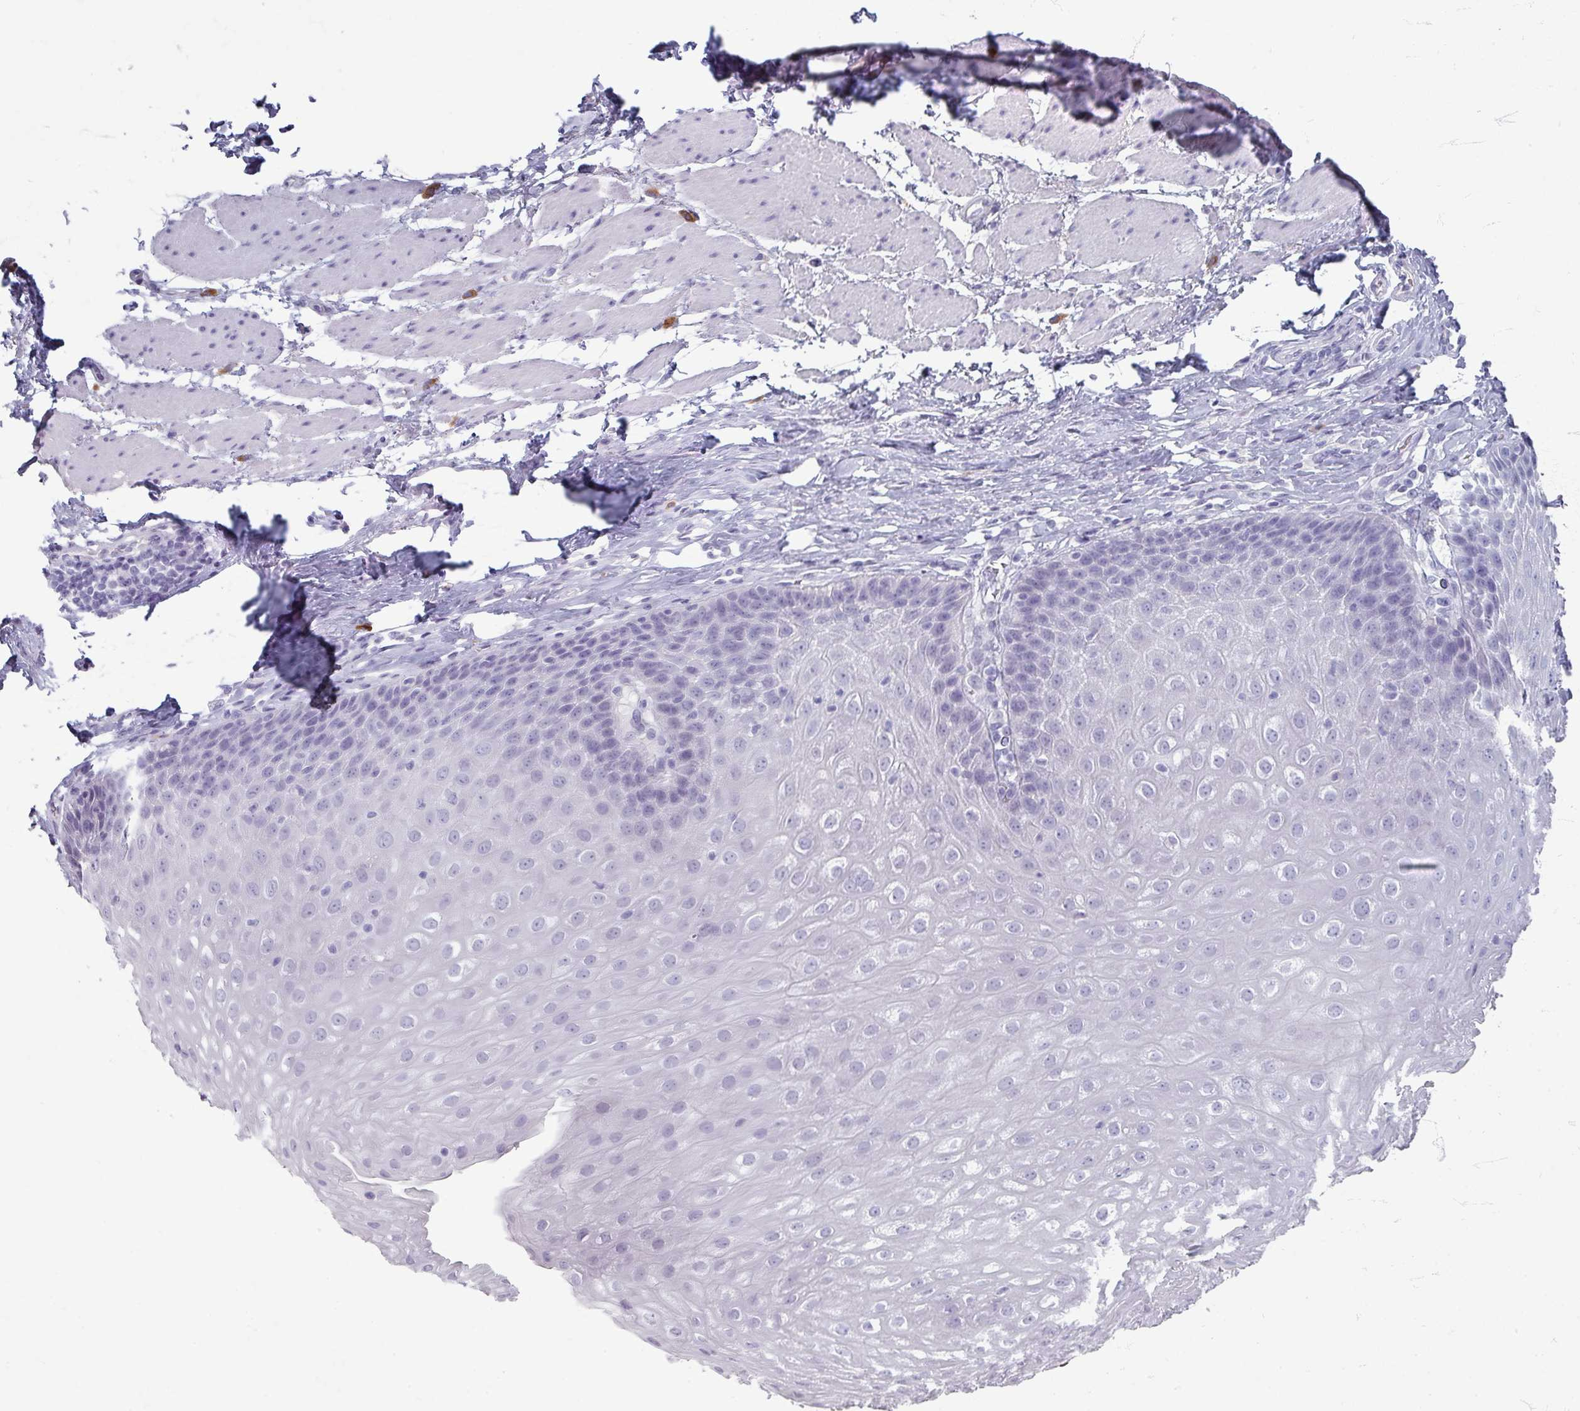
{"staining": {"intensity": "negative", "quantity": "none", "location": "none"}, "tissue": "esophagus", "cell_type": "Squamous epithelial cells", "image_type": "normal", "snomed": [{"axis": "morphology", "description": "Normal tissue, NOS"}, {"axis": "topography", "description": "Esophagus"}], "caption": "Esophagus stained for a protein using immunohistochemistry (IHC) exhibits no staining squamous epithelial cells.", "gene": "ZNF878", "patient": {"sex": "female", "age": 61}}